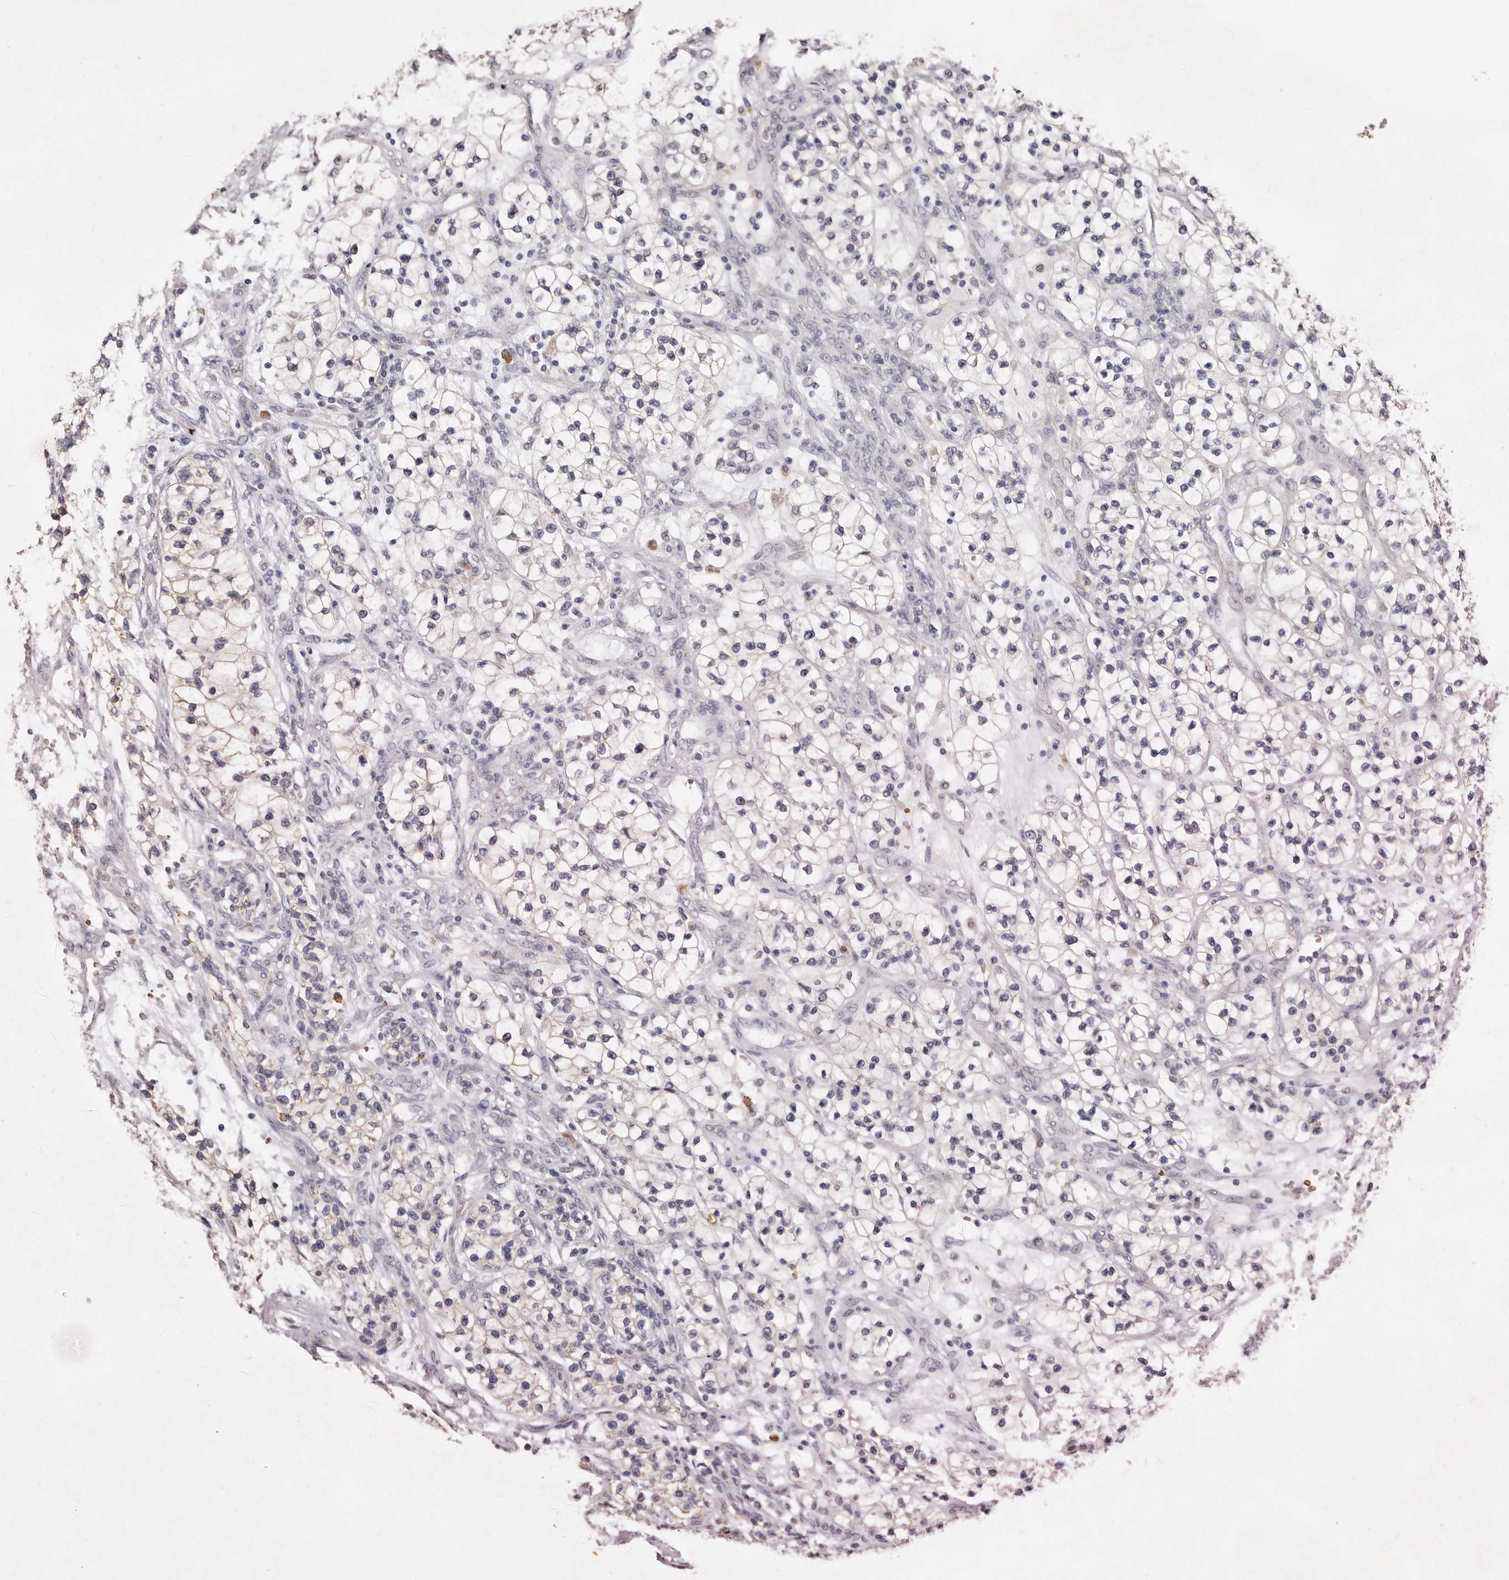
{"staining": {"intensity": "negative", "quantity": "none", "location": "none"}, "tissue": "renal cancer", "cell_type": "Tumor cells", "image_type": "cancer", "snomed": [{"axis": "morphology", "description": "Adenocarcinoma, NOS"}, {"axis": "topography", "description": "Kidney"}], "caption": "Immunohistochemistry (IHC) histopathology image of neoplastic tissue: human renal cancer stained with DAB (3,3'-diaminobenzidine) reveals no significant protein expression in tumor cells. Nuclei are stained in blue.", "gene": "GRAMD2A", "patient": {"sex": "female", "age": 57}}